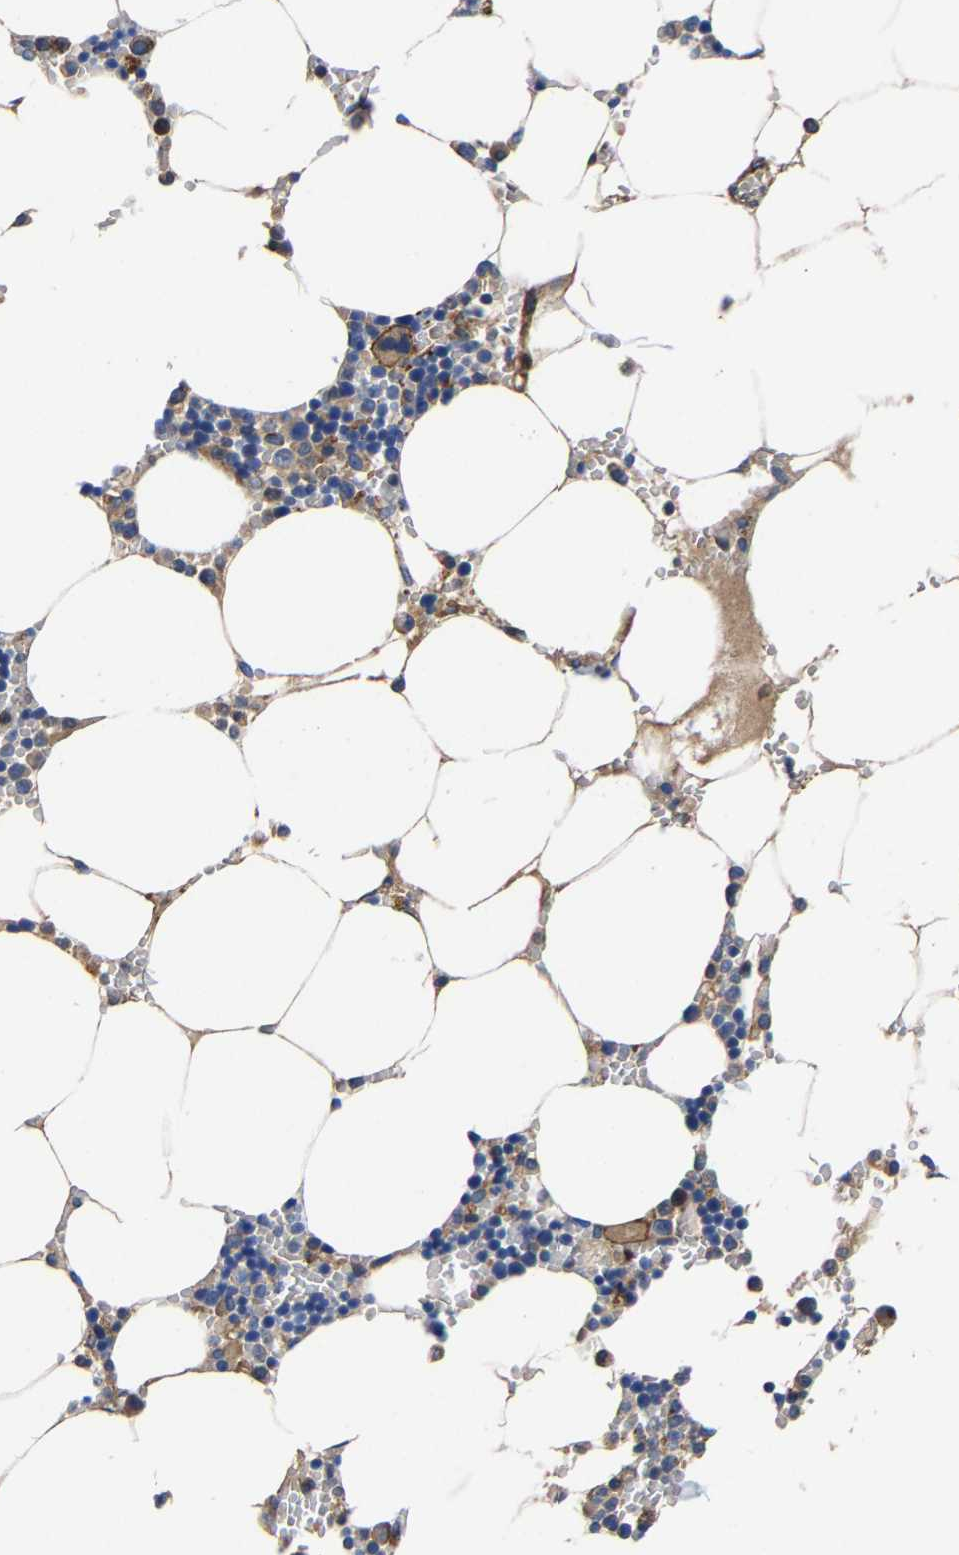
{"staining": {"intensity": "moderate", "quantity": "<25%", "location": "cytoplasmic/membranous"}, "tissue": "bone marrow", "cell_type": "Hematopoietic cells", "image_type": "normal", "snomed": [{"axis": "morphology", "description": "Normal tissue, NOS"}, {"axis": "topography", "description": "Bone marrow"}], "caption": "Bone marrow stained for a protein (brown) displays moderate cytoplasmic/membranous positive staining in about <25% of hematopoietic cells.", "gene": "SLC12A2", "patient": {"sex": "male", "age": 70}}